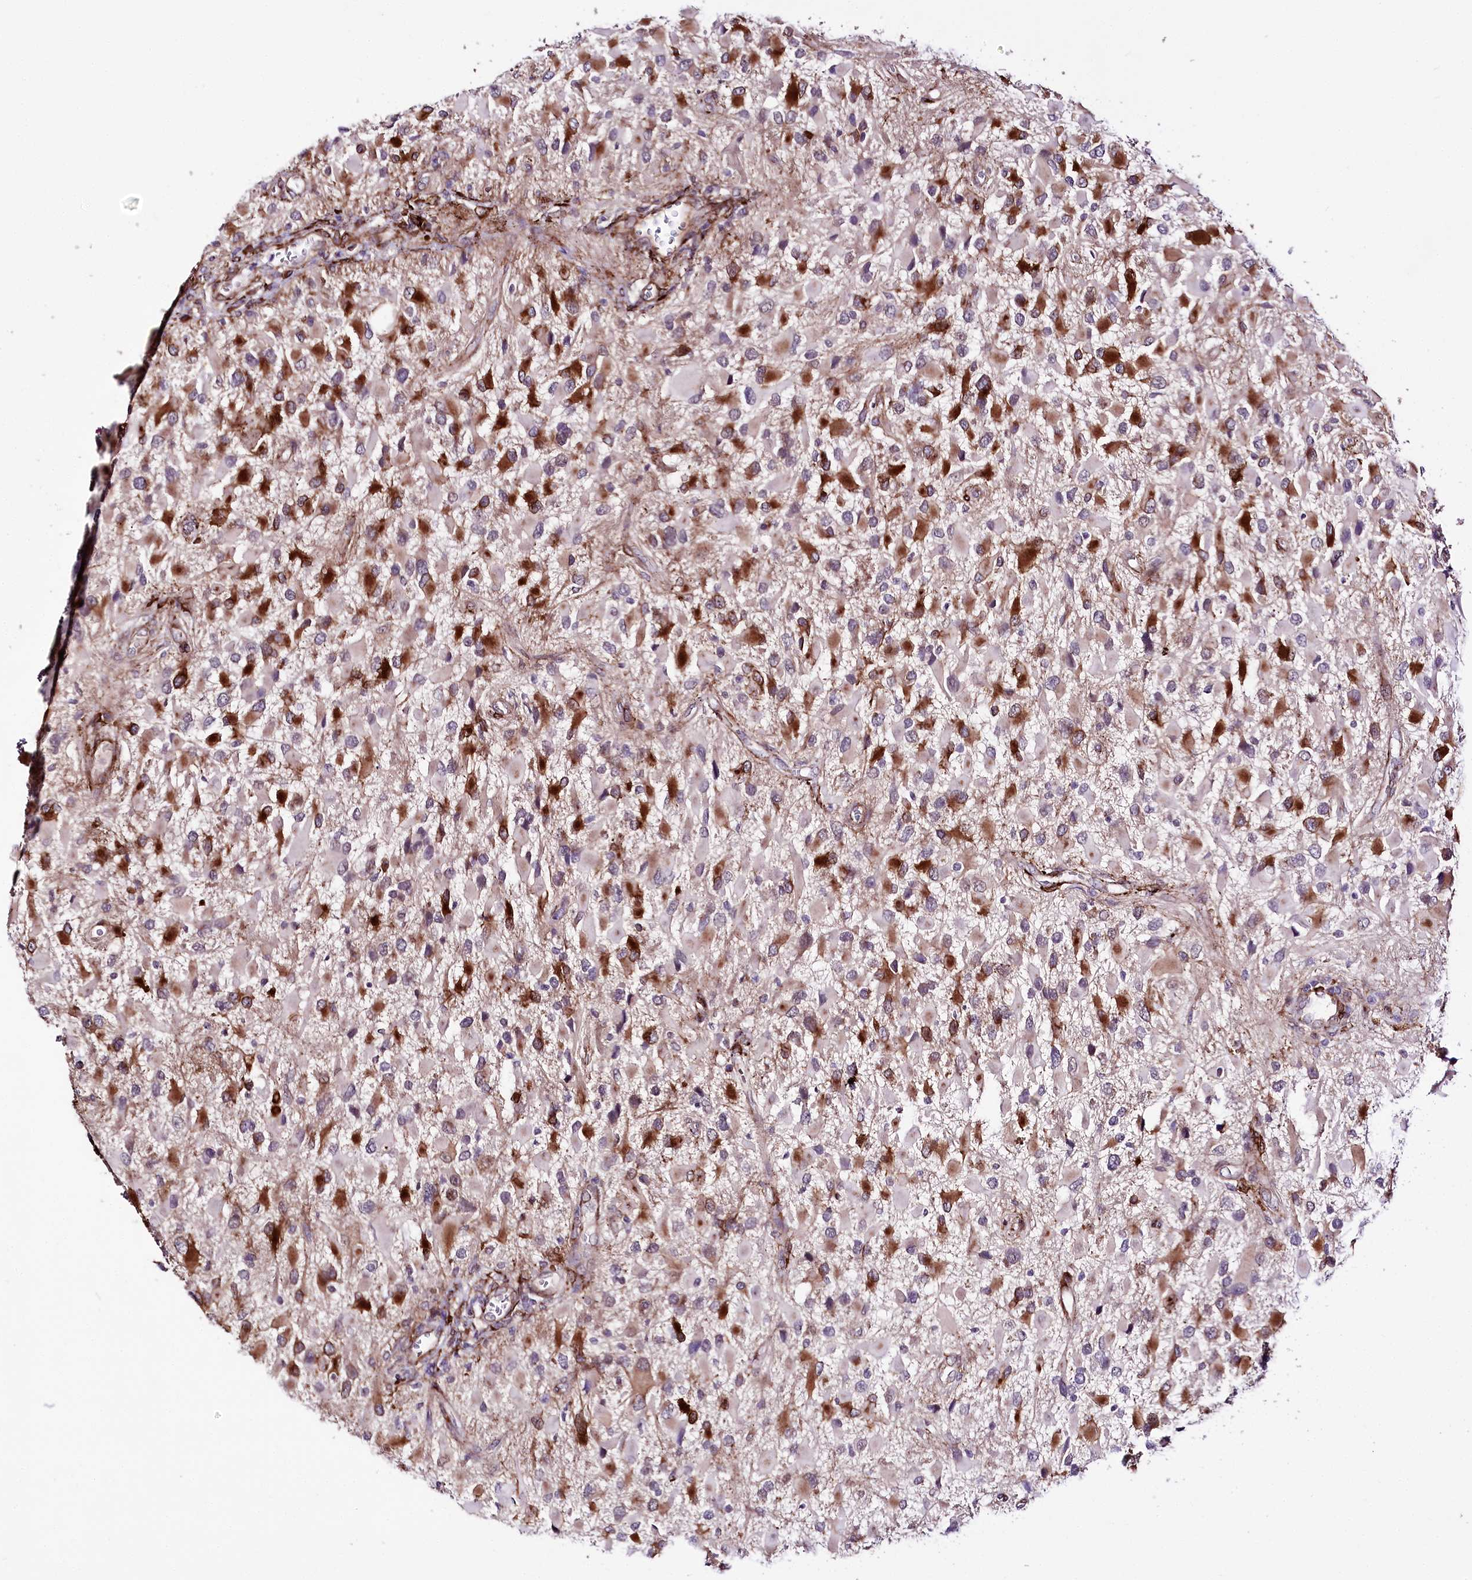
{"staining": {"intensity": "strong", "quantity": "25%-75%", "location": "cytoplasmic/membranous"}, "tissue": "glioma", "cell_type": "Tumor cells", "image_type": "cancer", "snomed": [{"axis": "morphology", "description": "Glioma, malignant, High grade"}, {"axis": "topography", "description": "Brain"}], "caption": "Immunohistochemistry (IHC) micrograph of neoplastic tissue: glioma stained using immunohistochemistry (IHC) demonstrates high levels of strong protein expression localized specifically in the cytoplasmic/membranous of tumor cells, appearing as a cytoplasmic/membranous brown color.", "gene": "WWC1", "patient": {"sex": "male", "age": 53}}